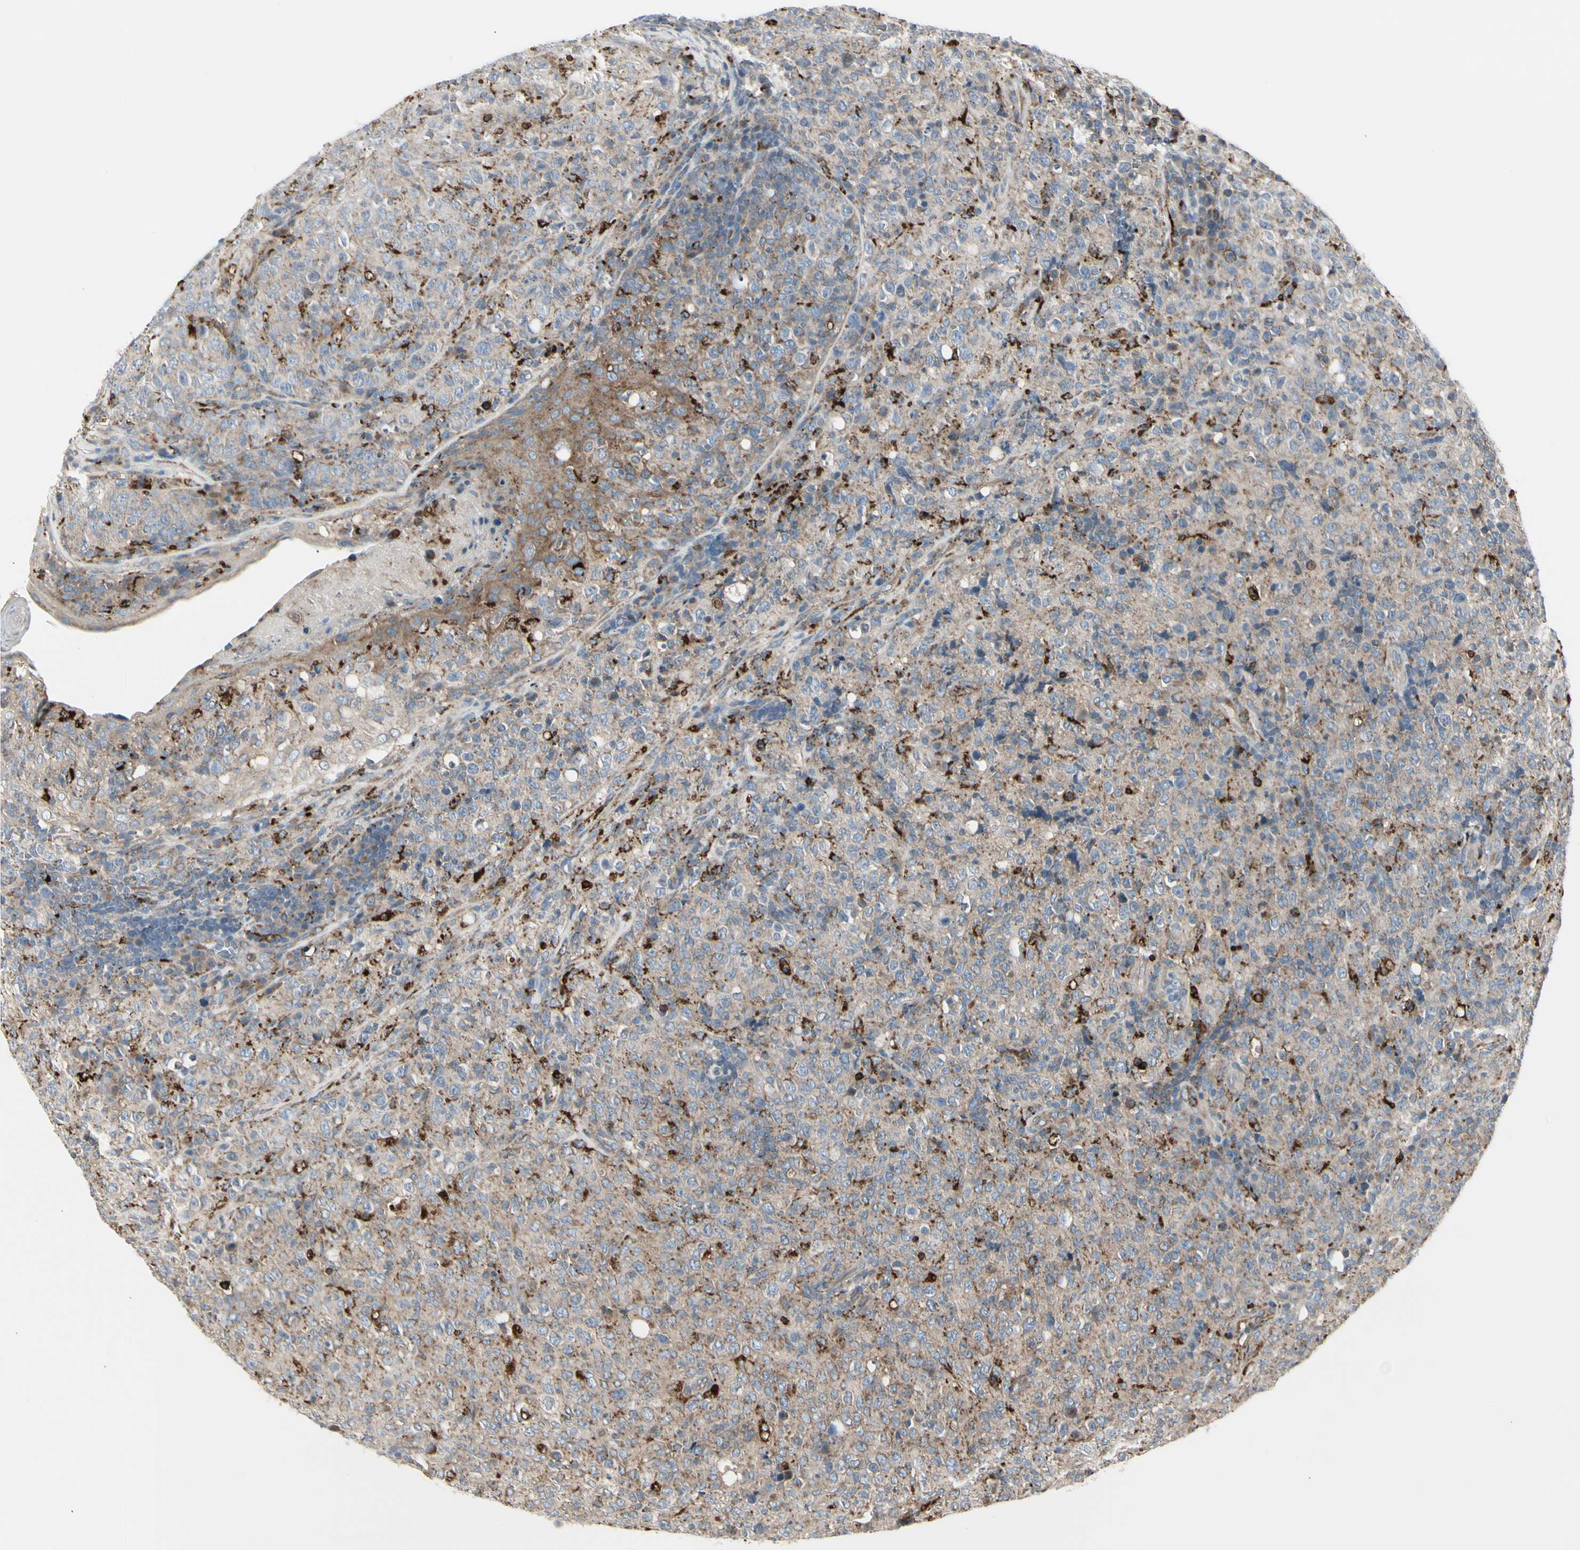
{"staining": {"intensity": "negative", "quantity": "none", "location": "none"}, "tissue": "lymphoma", "cell_type": "Tumor cells", "image_type": "cancer", "snomed": [{"axis": "morphology", "description": "Malignant lymphoma, non-Hodgkin's type, High grade"}, {"axis": "topography", "description": "Tonsil"}], "caption": "High-grade malignant lymphoma, non-Hodgkin's type stained for a protein using immunohistochemistry shows no expression tumor cells.", "gene": "ATP6V1B2", "patient": {"sex": "female", "age": 36}}